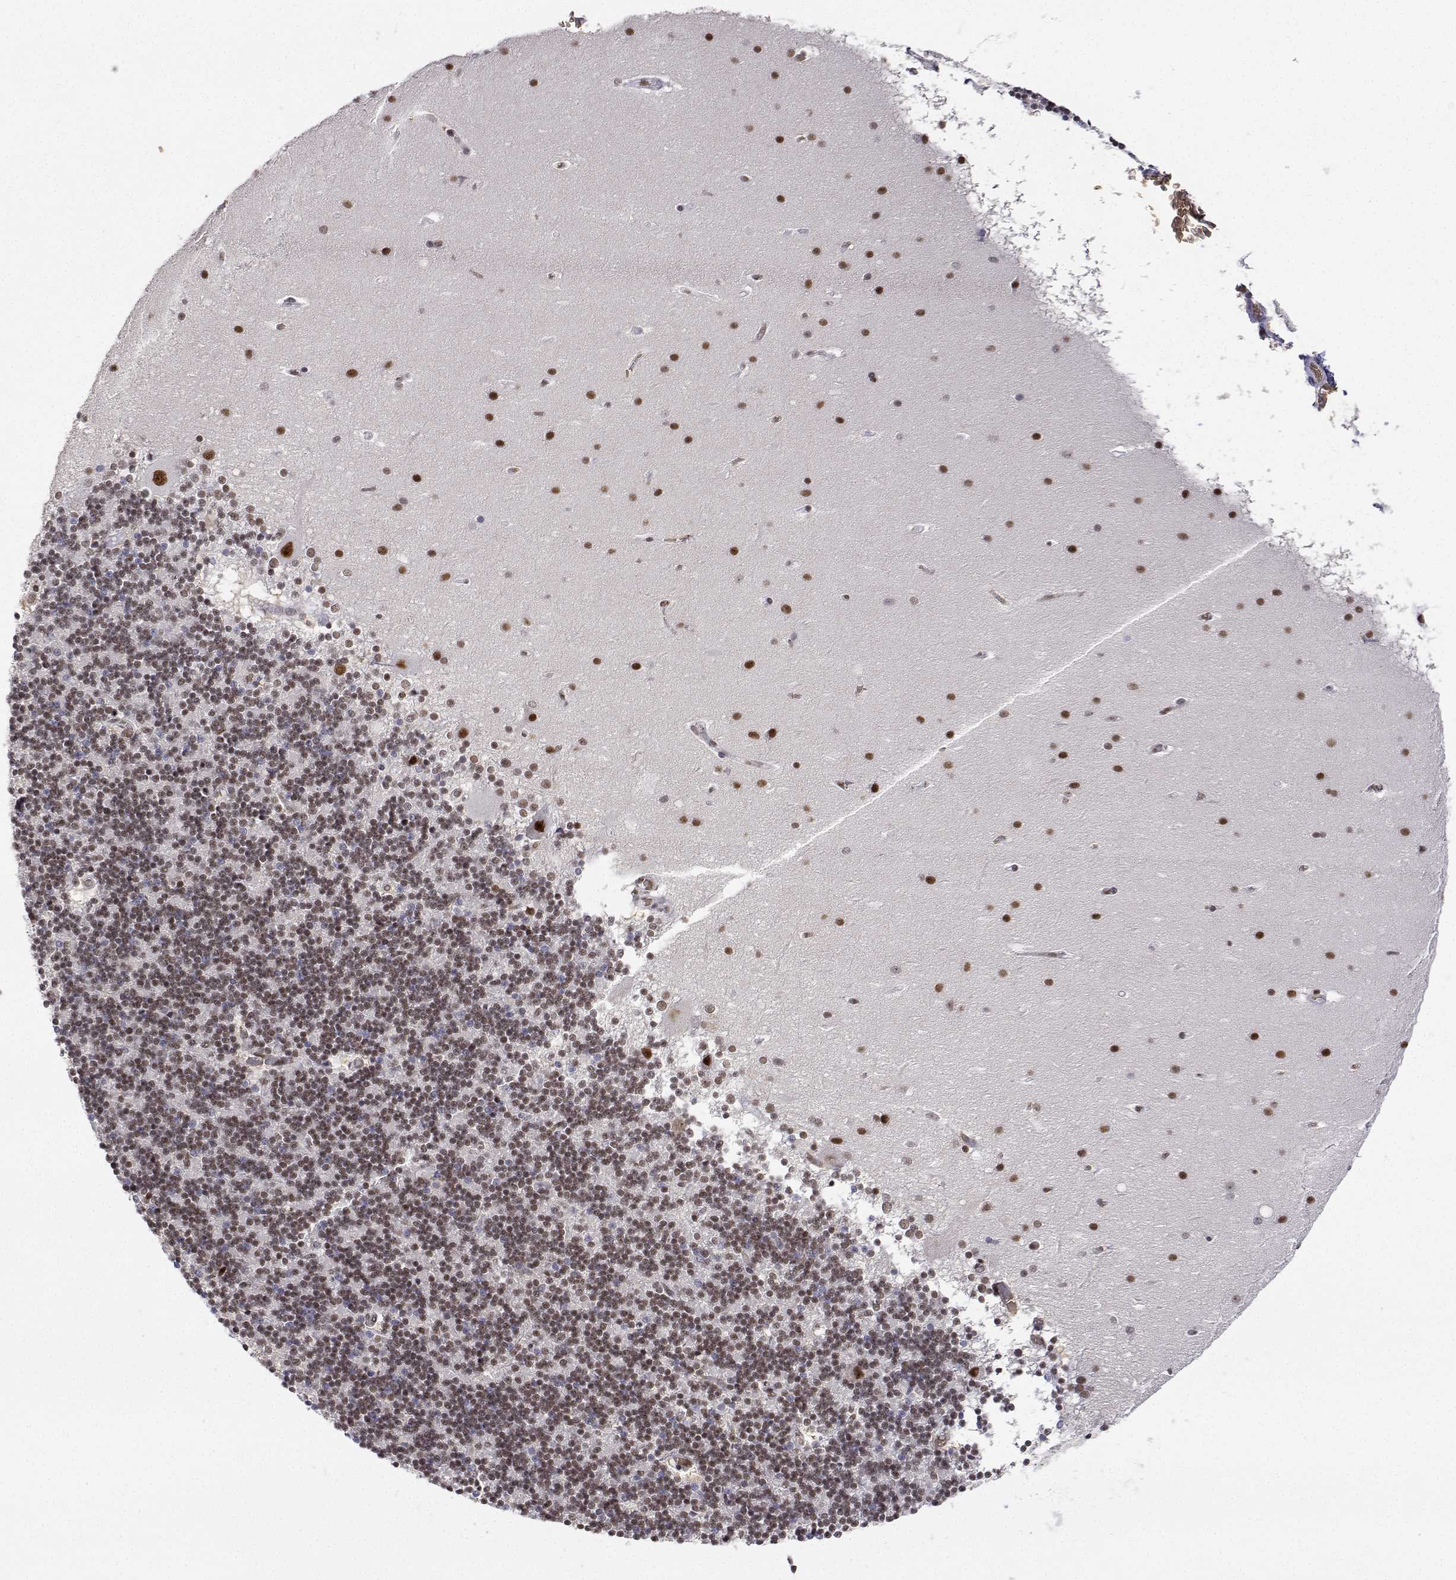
{"staining": {"intensity": "moderate", "quantity": "25%-75%", "location": "nuclear"}, "tissue": "cerebellum", "cell_type": "Cells in granular layer", "image_type": "normal", "snomed": [{"axis": "morphology", "description": "Normal tissue, NOS"}, {"axis": "topography", "description": "Cerebellum"}], "caption": "An IHC histopathology image of benign tissue is shown. Protein staining in brown highlights moderate nuclear positivity in cerebellum within cells in granular layer. The protein is stained brown, and the nuclei are stained in blue (DAB (3,3'-diaminobenzidine) IHC with brightfield microscopy, high magnification).", "gene": "ADAR", "patient": {"sex": "male", "age": 70}}